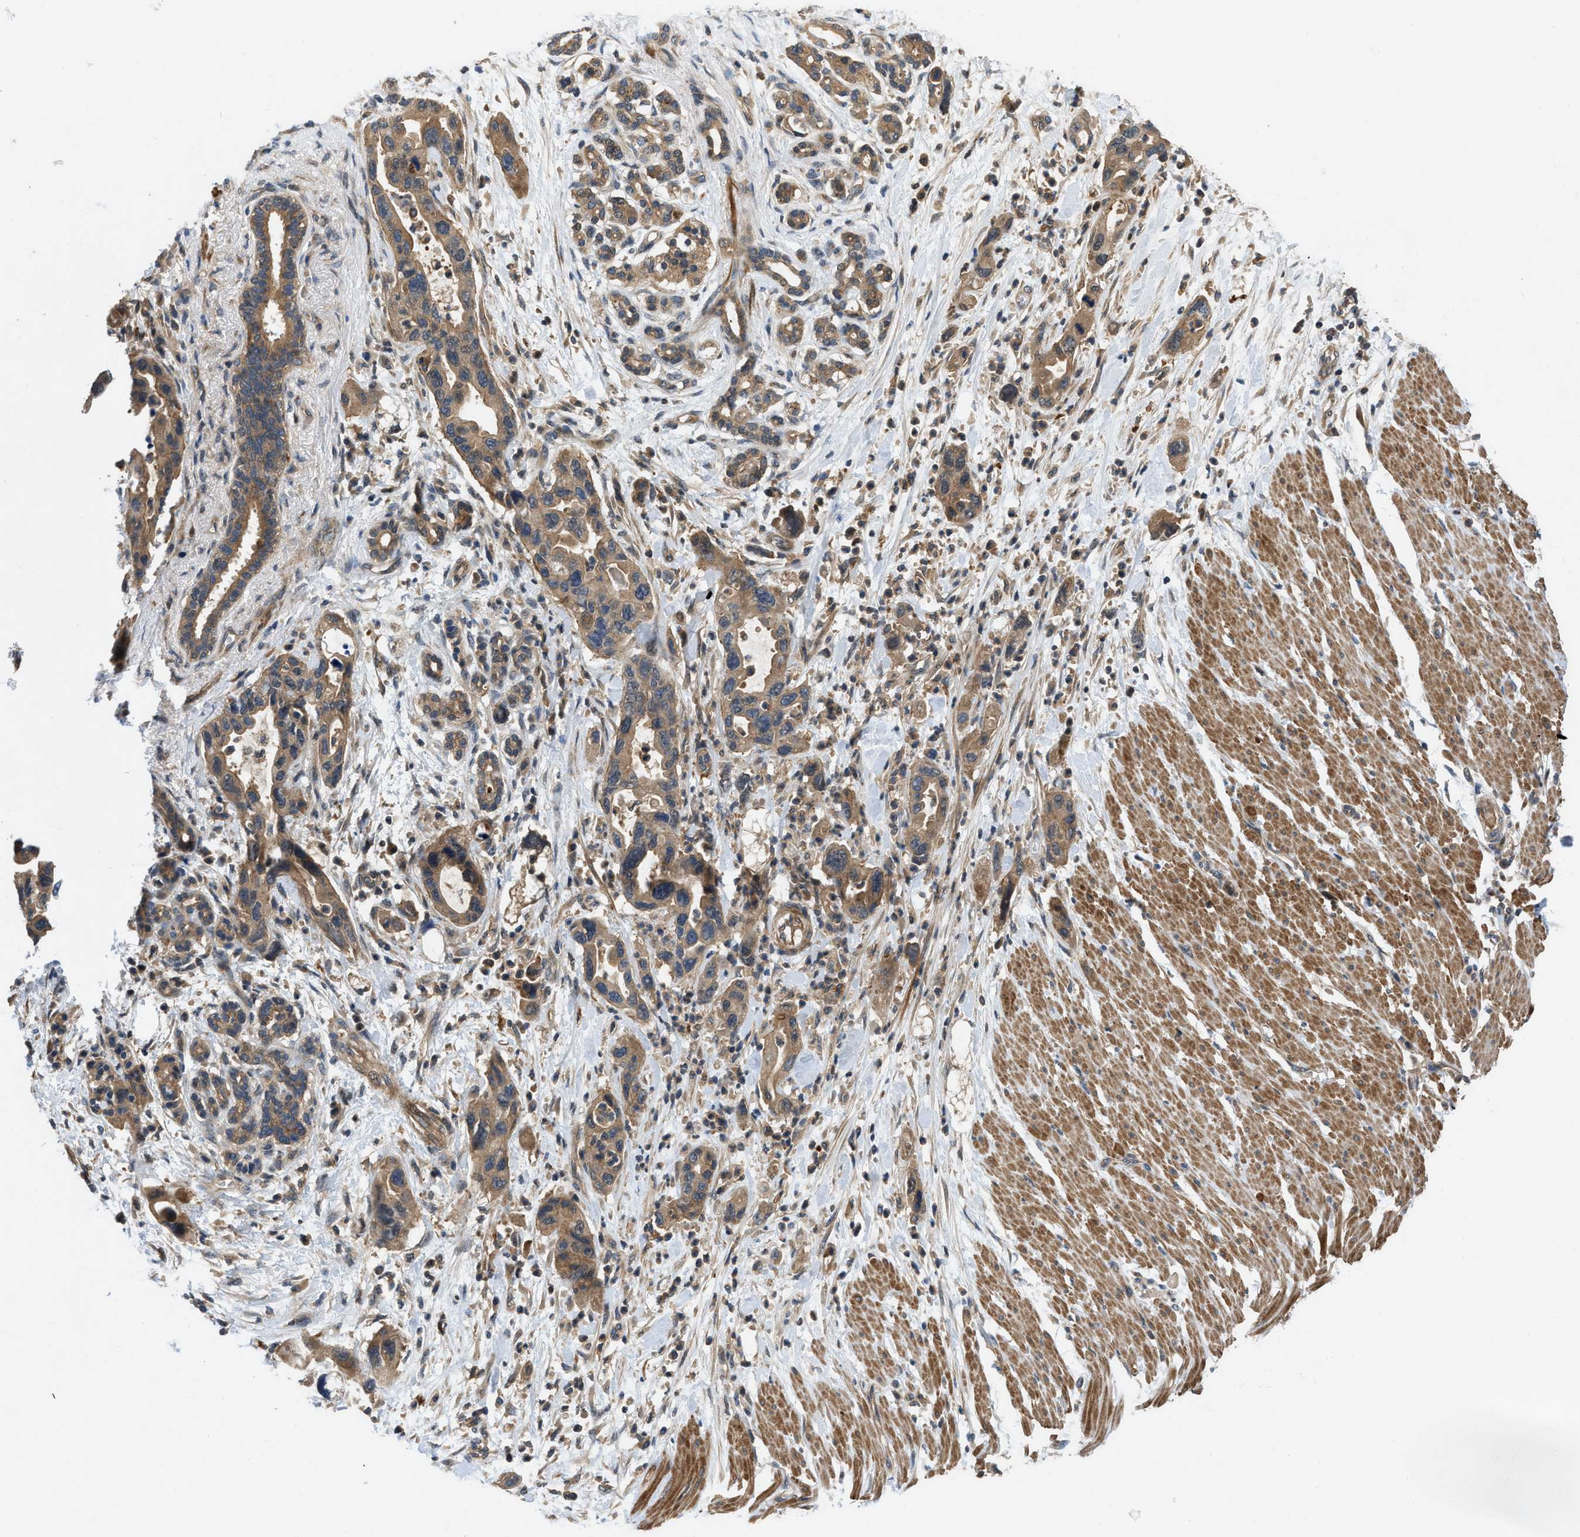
{"staining": {"intensity": "moderate", "quantity": ">75%", "location": "cytoplasmic/membranous"}, "tissue": "pancreatic cancer", "cell_type": "Tumor cells", "image_type": "cancer", "snomed": [{"axis": "morphology", "description": "Normal tissue, NOS"}, {"axis": "morphology", "description": "Adenocarcinoma, NOS"}, {"axis": "topography", "description": "Pancreas"}], "caption": "Immunohistochemistry image of pancreatic cancer stained for a protein (brown), which reveals medium levels of moderate cytoplasmic/membranous positivity in about >75% of tumor cells.", "gene": "GPR31", "patient": {"sex": "female", "age": 71}}